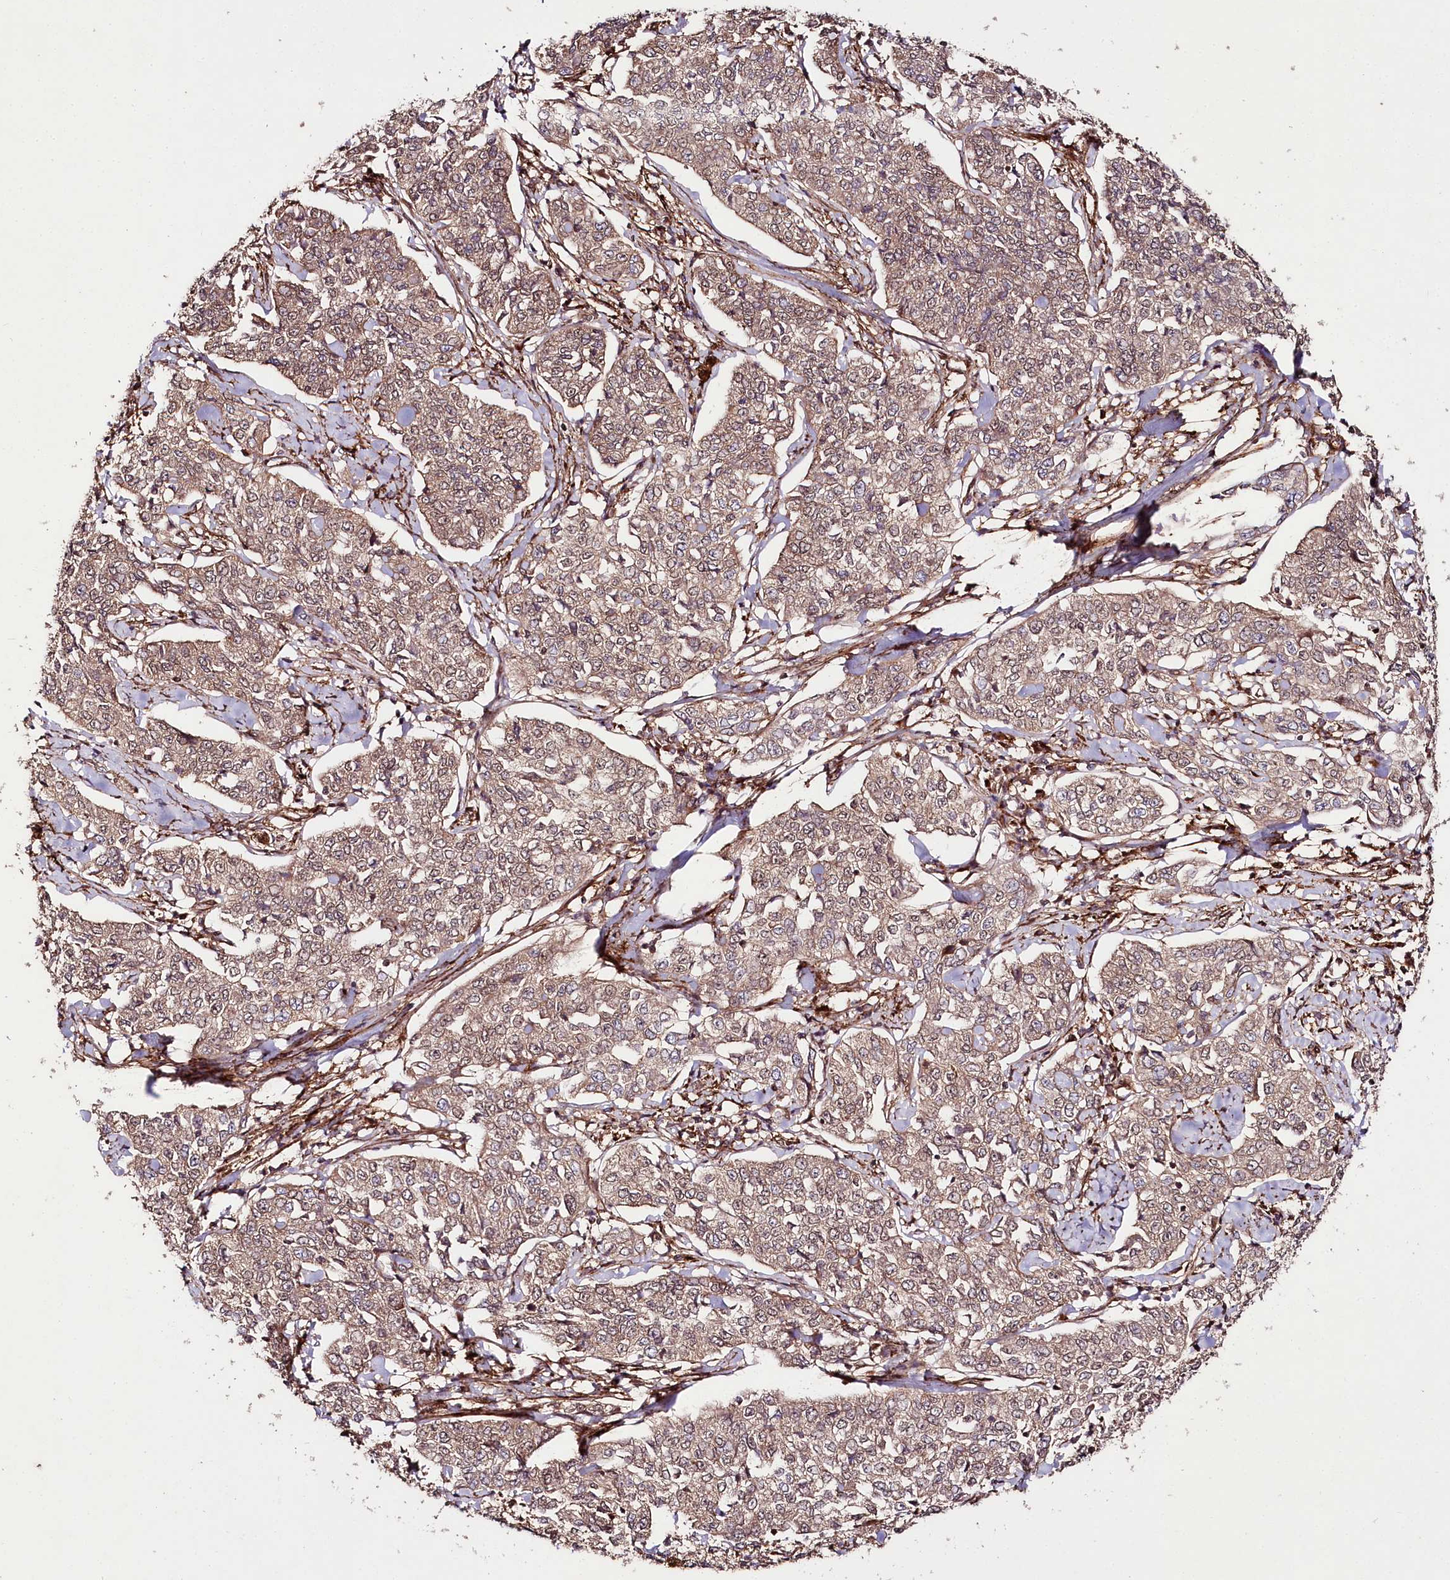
{"staining": {"intensity": "moderate", "quantity": "25%-75%", "location": "cytoplasmic/membranous"}, "tissue": "cervical cancer", "cell_type": "Tumor cells", "image_type": "cancer", "snomed": [{"axis": "morphology", "description": "Squamous cell carcinoma, NOS"}, {"axis": "topography", "description": "Cervix"}], "caption": "Human cervical squamous cell carcinoma stained for a protein (brown) exhibits moderate cytoplasmic/membranous positive staining in approximately 25%-75% of tumor cells.", "gene": "PHLDB1", "patient": {"sex": "female", "age": 35}}